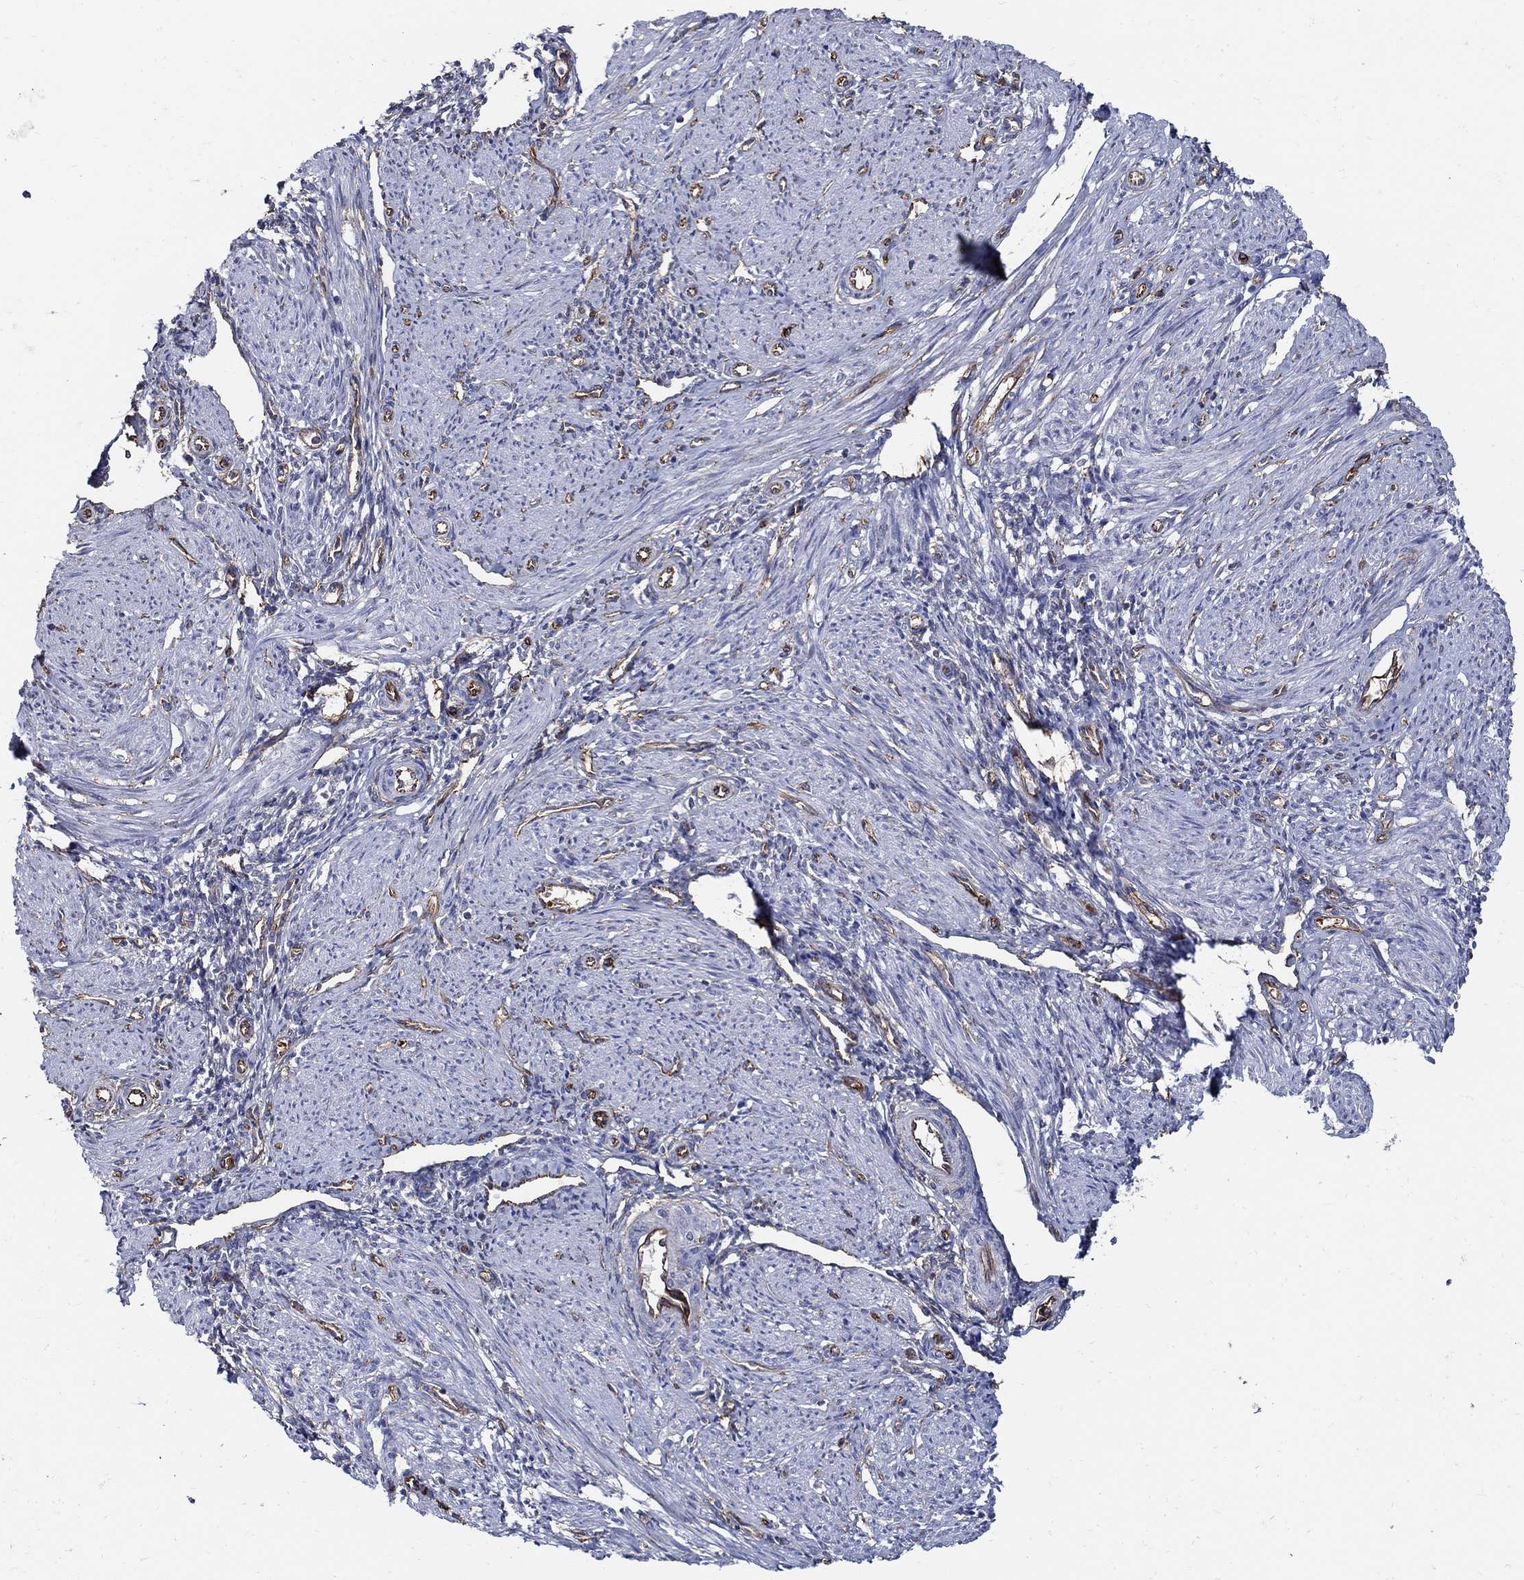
{"staining": {"intensity": "negative", "quantity": "none", "location": "none"}, "tissue": "endometrium", "cell_type": "Cells in endometrial stroma", "image_type": "normal", "snomed": [{"axis": "morphology", "description": "Normal tissue, NOS"}, {"axis": "topography", "description": "Endometrium"}], "caption": "A high-resolution photomicrograph shows immunohistochemistry staining of benign endometrium, which displays no significant staining in cells in endometrial stroma.", "gene": "APBB3", "patient": {"sex": "female", "age": 37}}